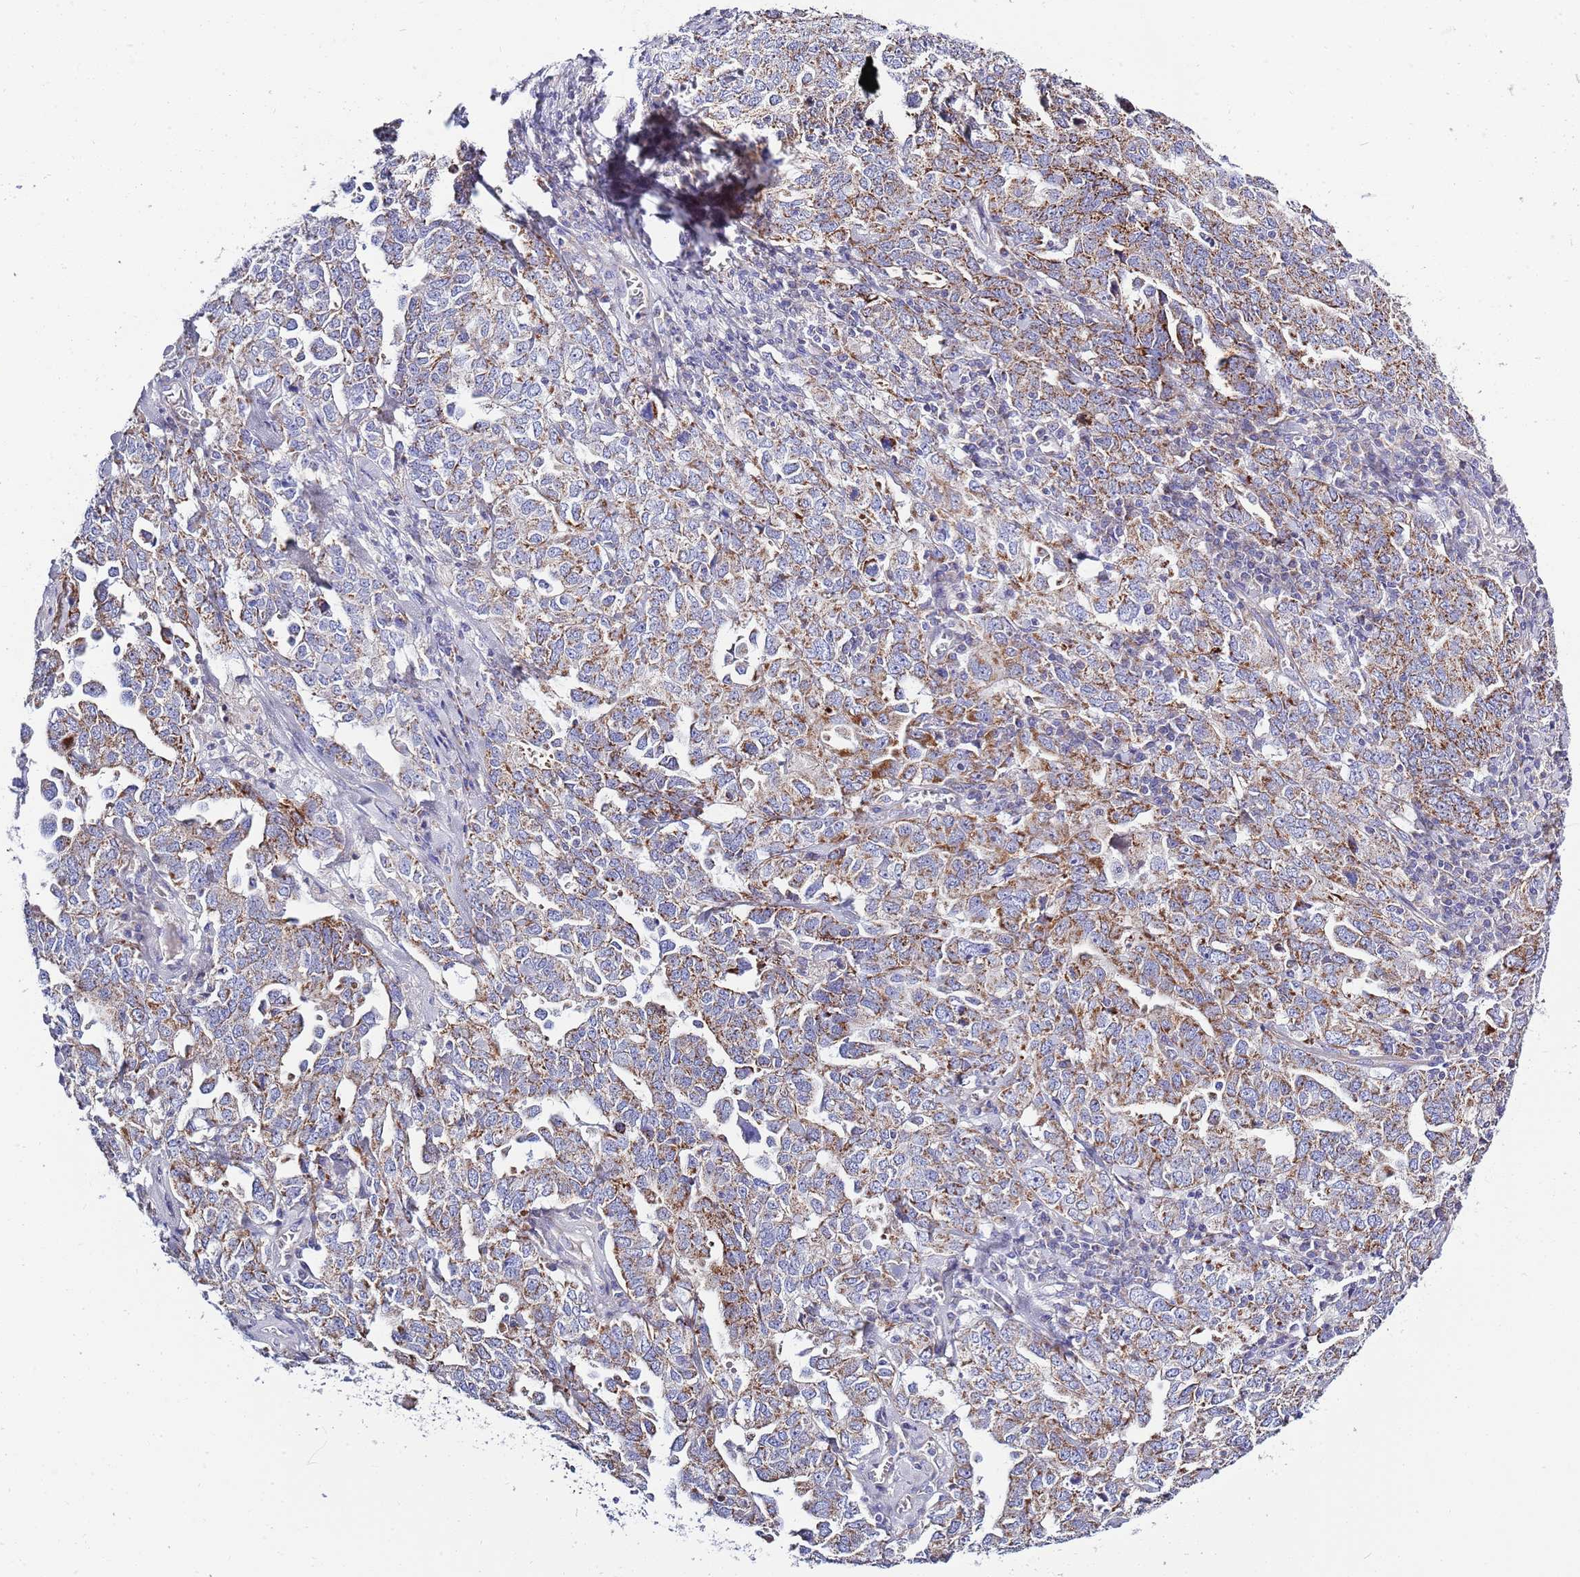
{"staining": {"intensity": "moderate", "quantity": ">75%", "location": "cytoplasmic/membranous"}, "tissue": "ovarian cancer", "cell_type": "Tumor cells", "image_type": "cancer", "snomed": [{"axis": "morphology", "description": "Carcinoma, endometroid"}, {"axis": "topography", "description": "Ovary"}], "caption": "DAB immunohistochemical staining of human ovarian cancer (endometroid carcinoma) reveals moderate cytoplasmic/membranous protein staining in approximately >75% of tumor cells.", "gene": "EMC8", "patient": {"sex": "female", "age": 62}}